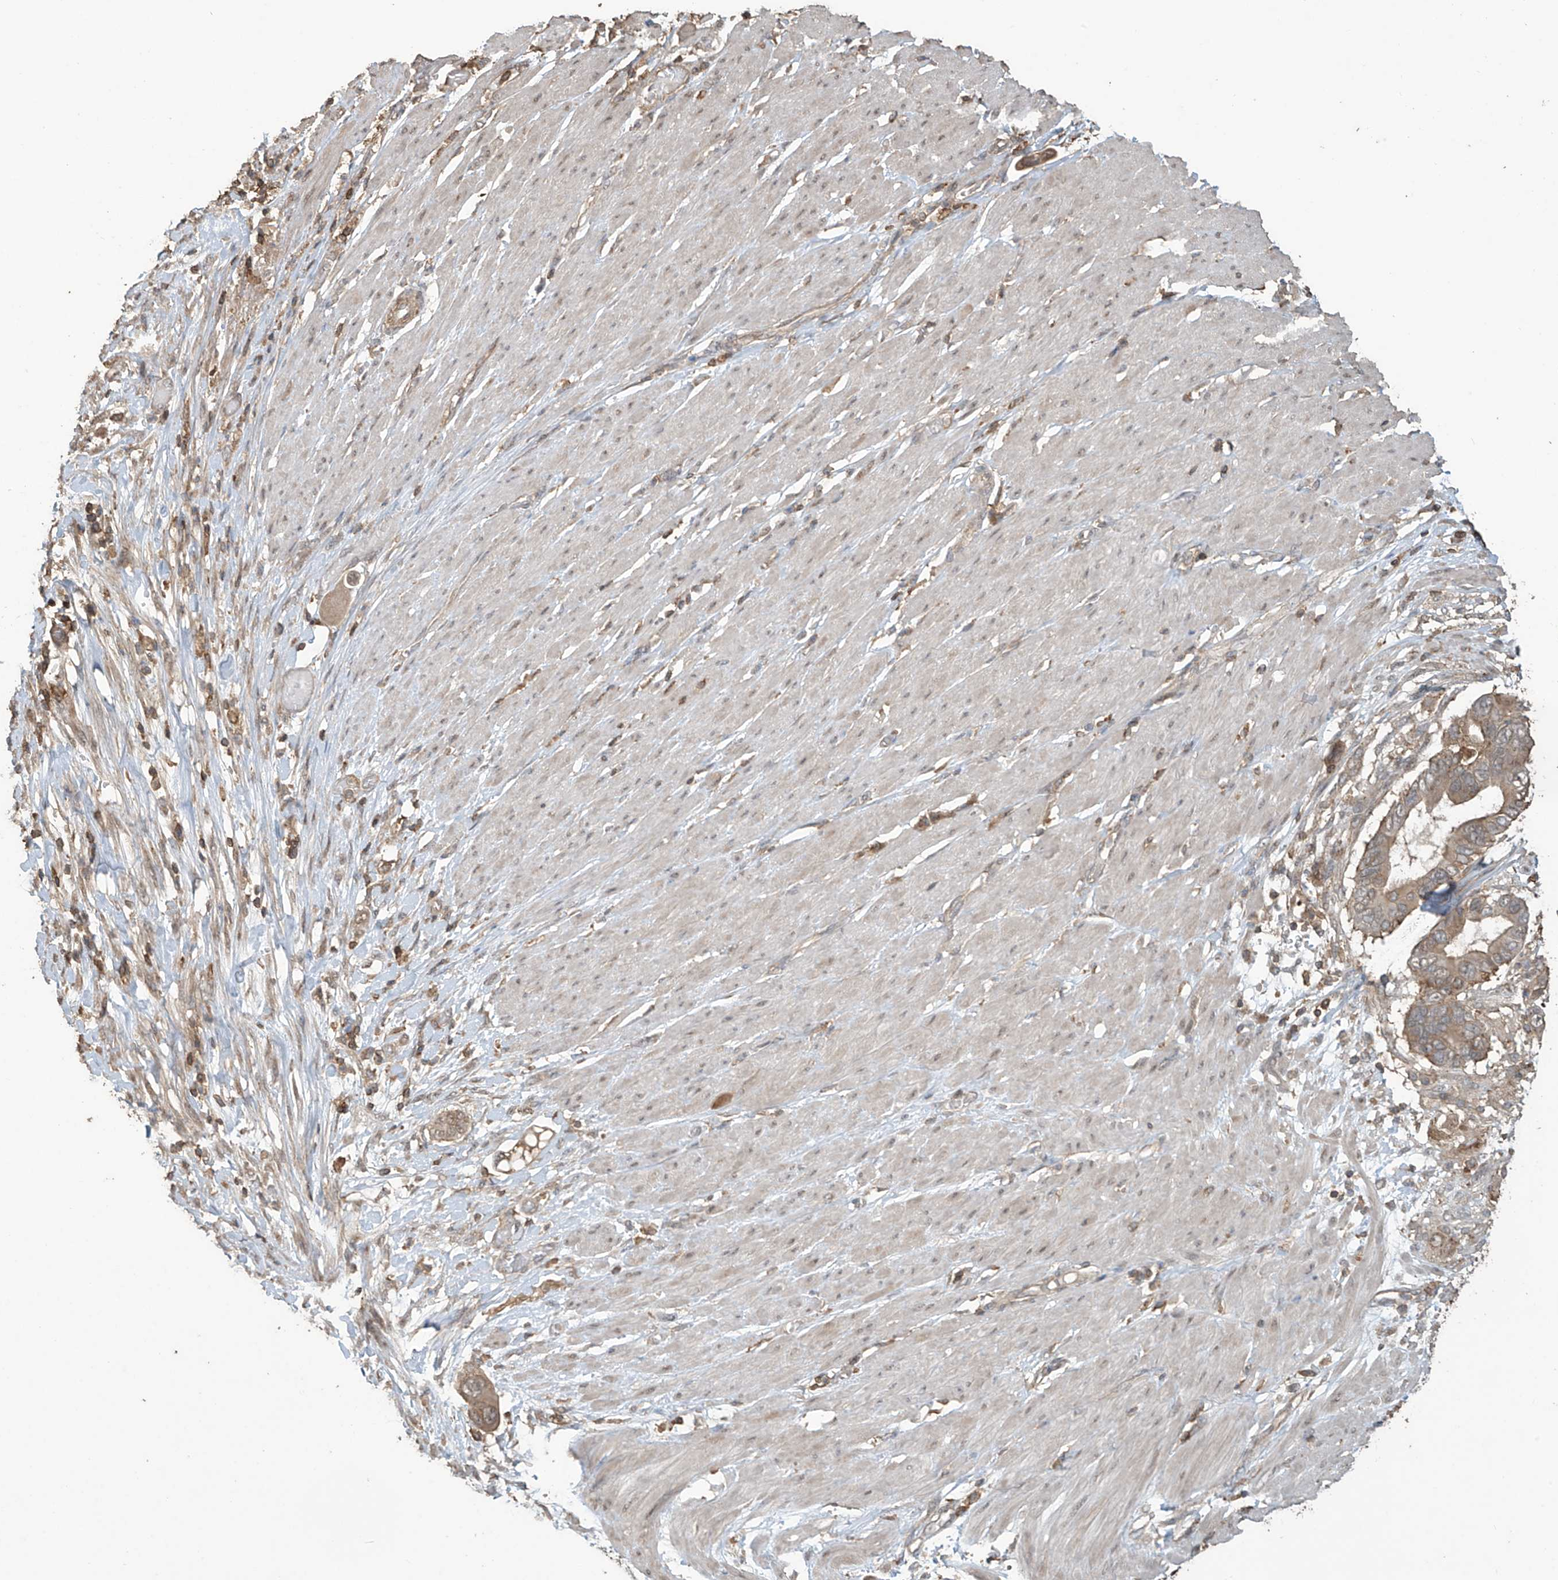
{"staining": {"intensity": "weak", "quantity": ">75%", "location": "cytoplasmic/membranous"}, "tissue": "pancreatic cancer", "cell_type": "Tumor cells", "image_type": "cancer", "snomed": [{"axis": "morphology", "description": "Adenocarcinoma, NOS"}, {"axis": "topography", "description": "Pancreas"}], "caption": "High-magnification brightfield microscopy of pancreatic cancer (adenocarcinoma) stained with DAB (3,3'-diaminobenzidine) (brown) and counterstained with hematoxylin (blue). tumor cells exhibit weak cytoplasmic/membranous staining is appreciated in about>75% of cells. (DAB IHC with brightfield microscopy, high magnification).", "gene": "COX10", "patient": {"sex": "male", "age": 68}}